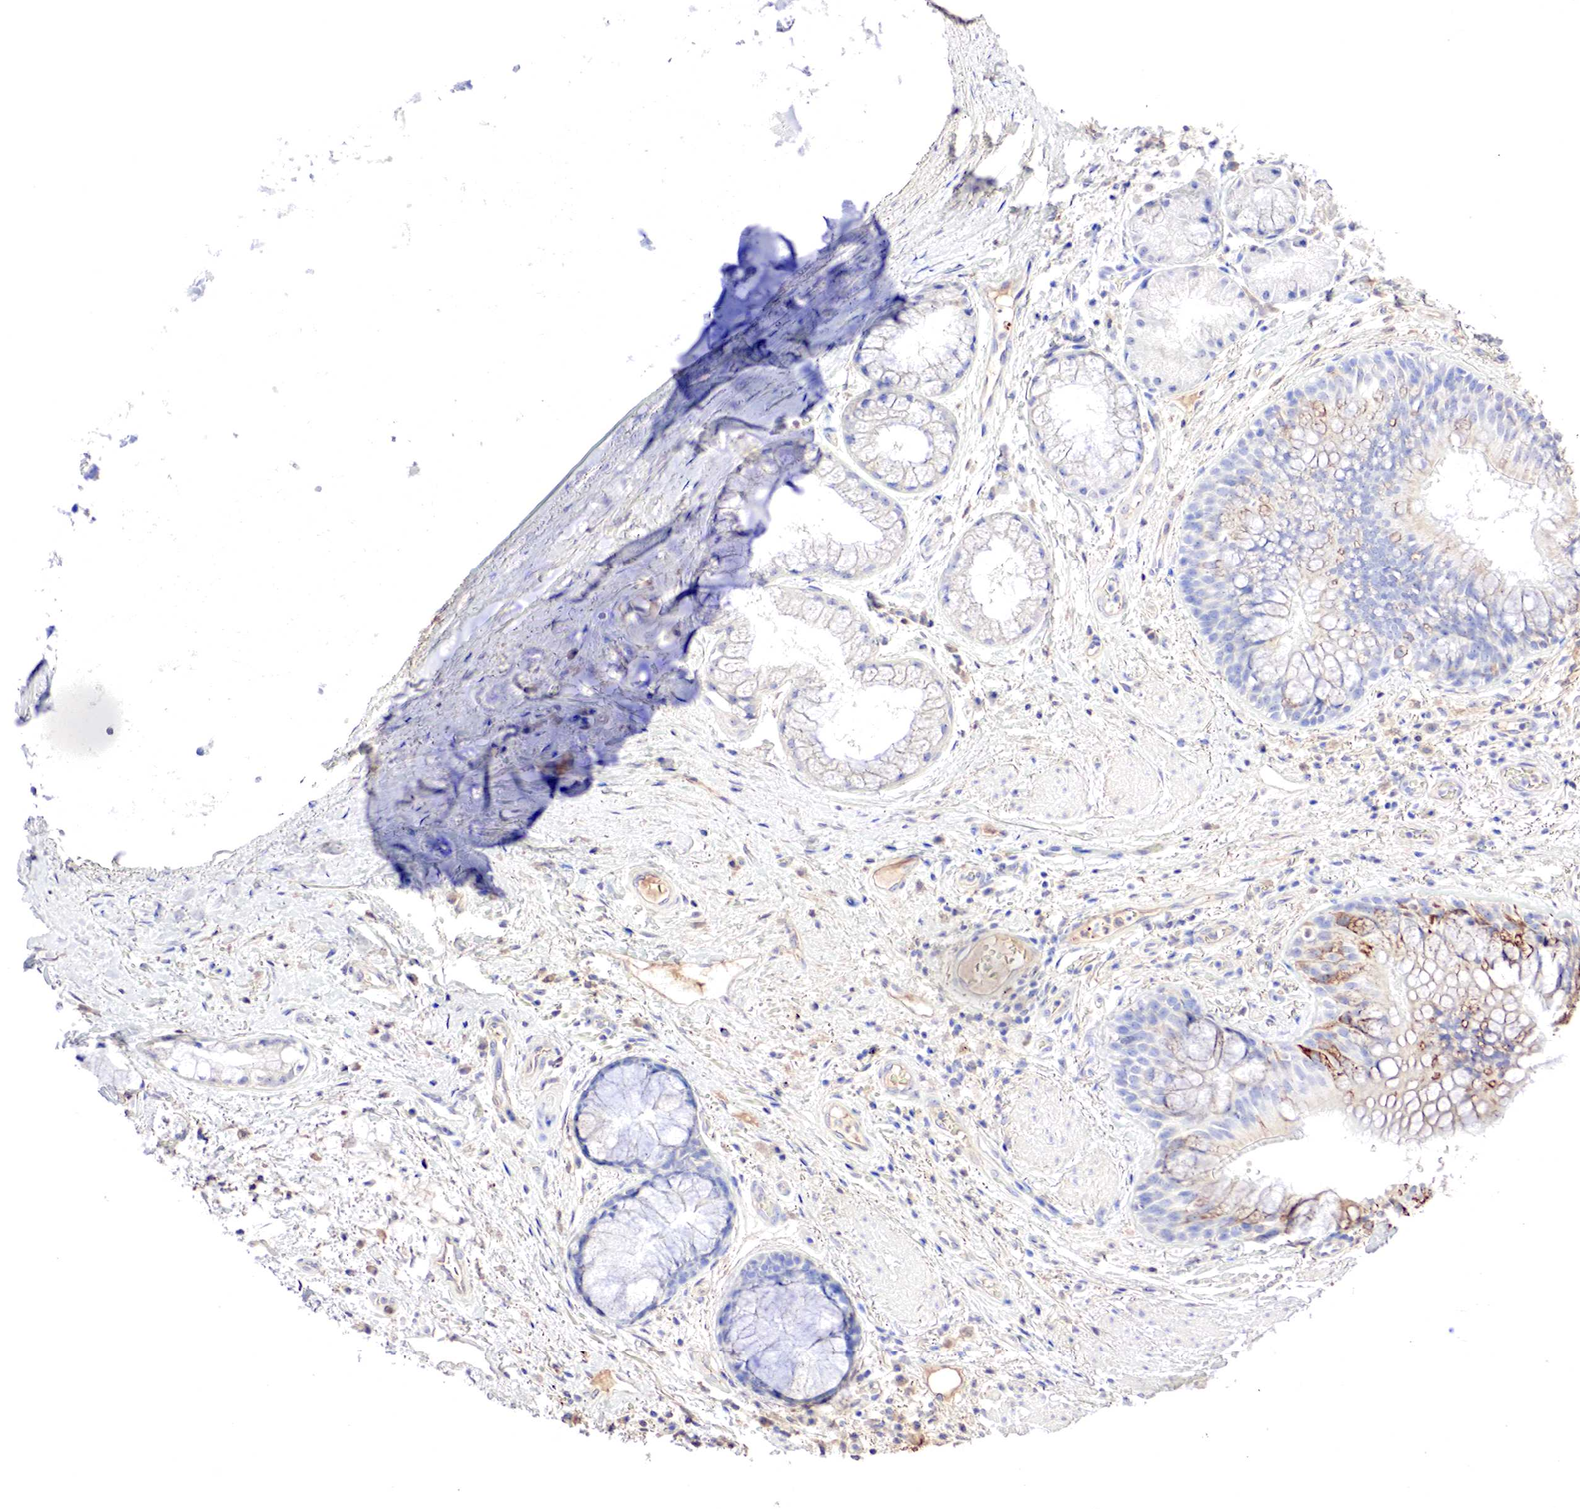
{"staining": {"intensity": "negative", "quantity": "none", "location": "none"}, "tissue": "bronchus", "cell_type": "Respiratory epithelial cells", "image_type": "normal", "snomed": [{"axis": "morphology", "description": "Normal tissue, NOS"}, {"axis": "topography", "description": "Bronchus"}, {"axis": "topography", "description": "Lung"}], "caption": "A high-resolution photomicrograph shows IHC staining of normal bronchus, which reveals no significant positivity in respiratory epithelial cells. Nuclei are stained in blue.", "gene": "GATA1", "patient": {"sex": "female", "age": 57}}